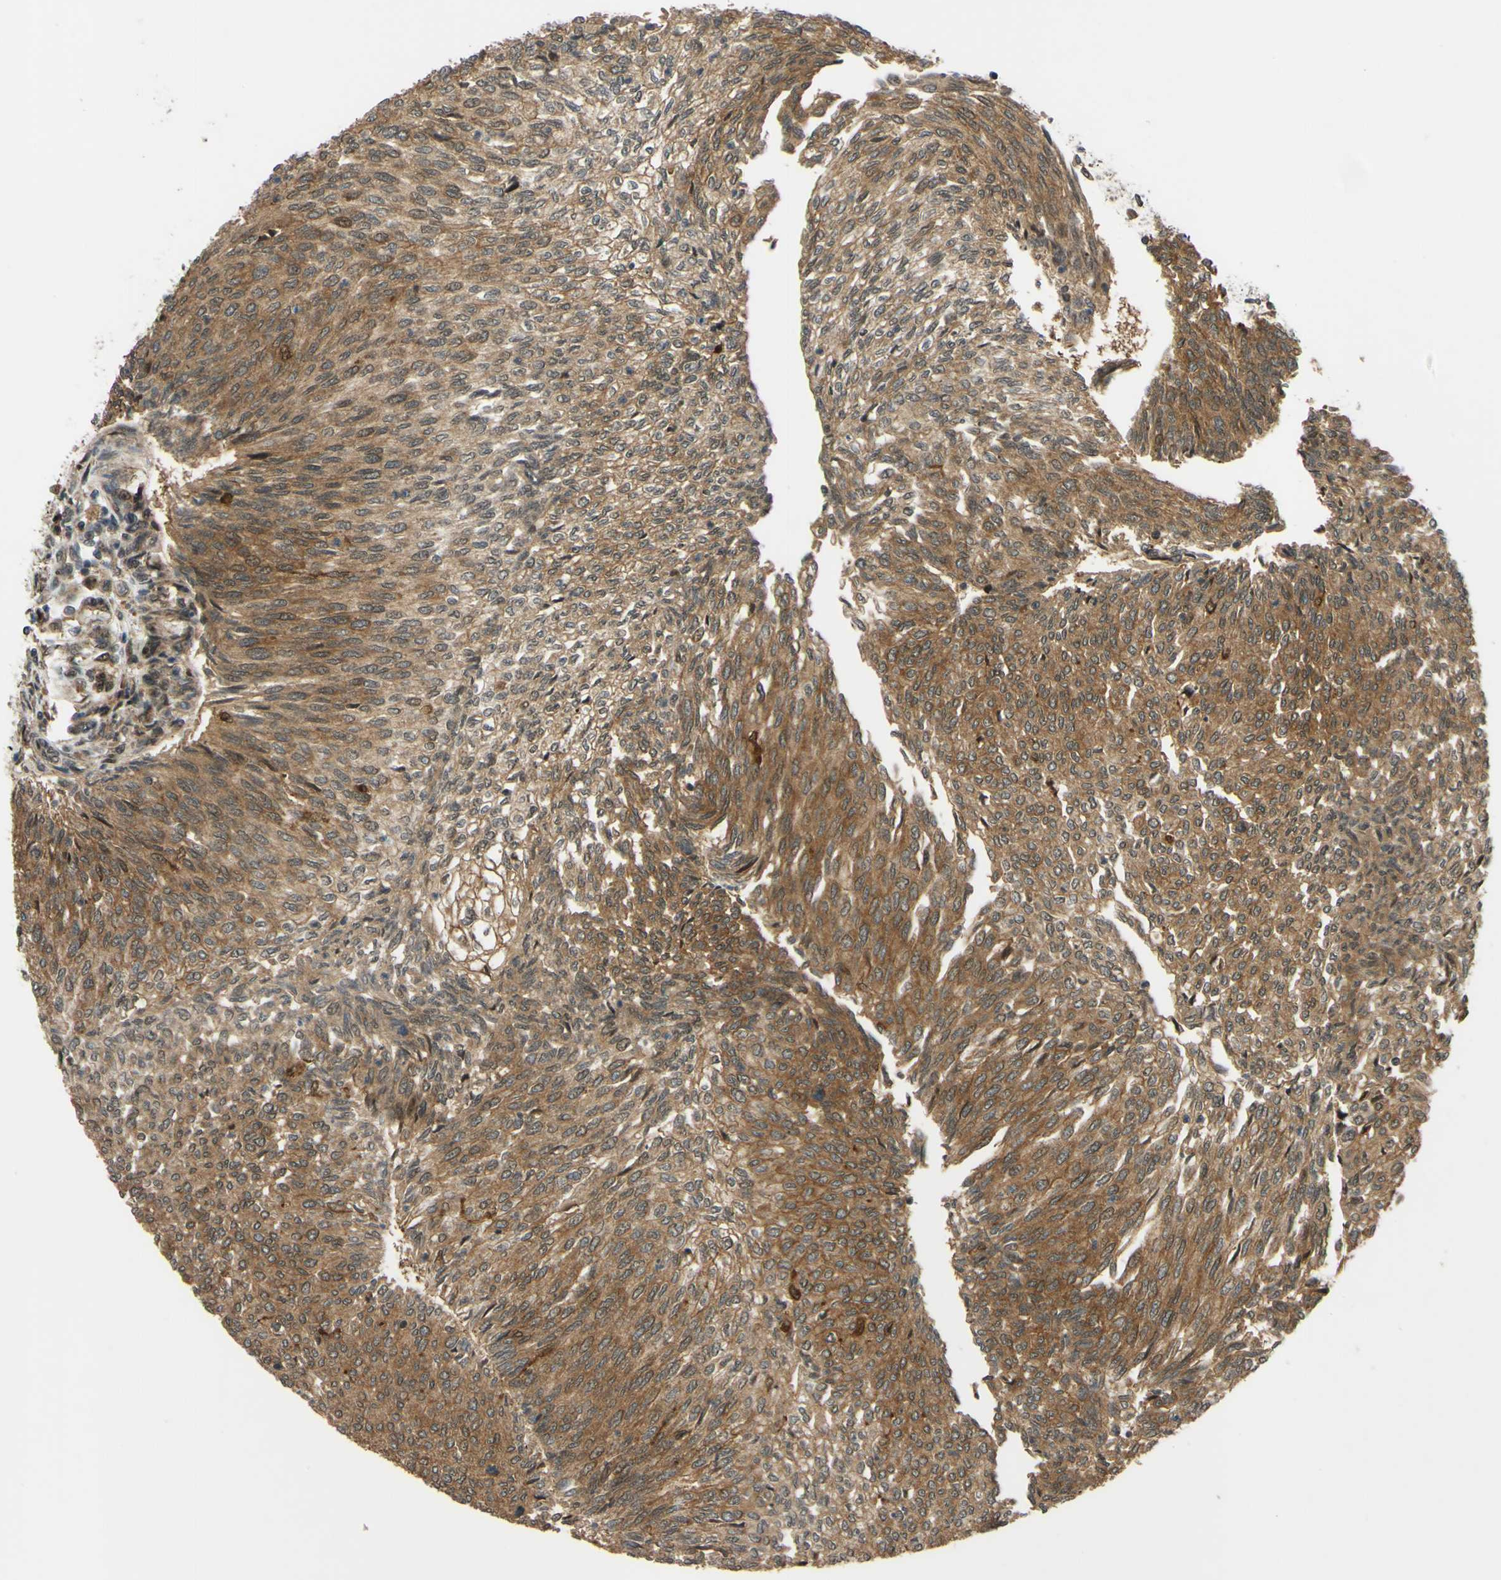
{"staining": {"intensity": "moderate", "quantity": ">75%", "location": "cytoplasmic/membranous"}, "tissue": "urothelial cancer", "cell_type": "Tumor cells", "image_type": "cancer", "snomed": [{"axis": "morphology", "description": "Urothelial carcinoma, Low grade"}, {"axis": "topography", "description": "Urinary bladder"}], "caption": "This histopathology image displays IHC staining of human urothelial cancer, with medium moderate cytoplasmic/membranous staining in about >75% of tumor cells.", "gene": "ABCC8", "patient": {"sex": "female", "age": 79}}